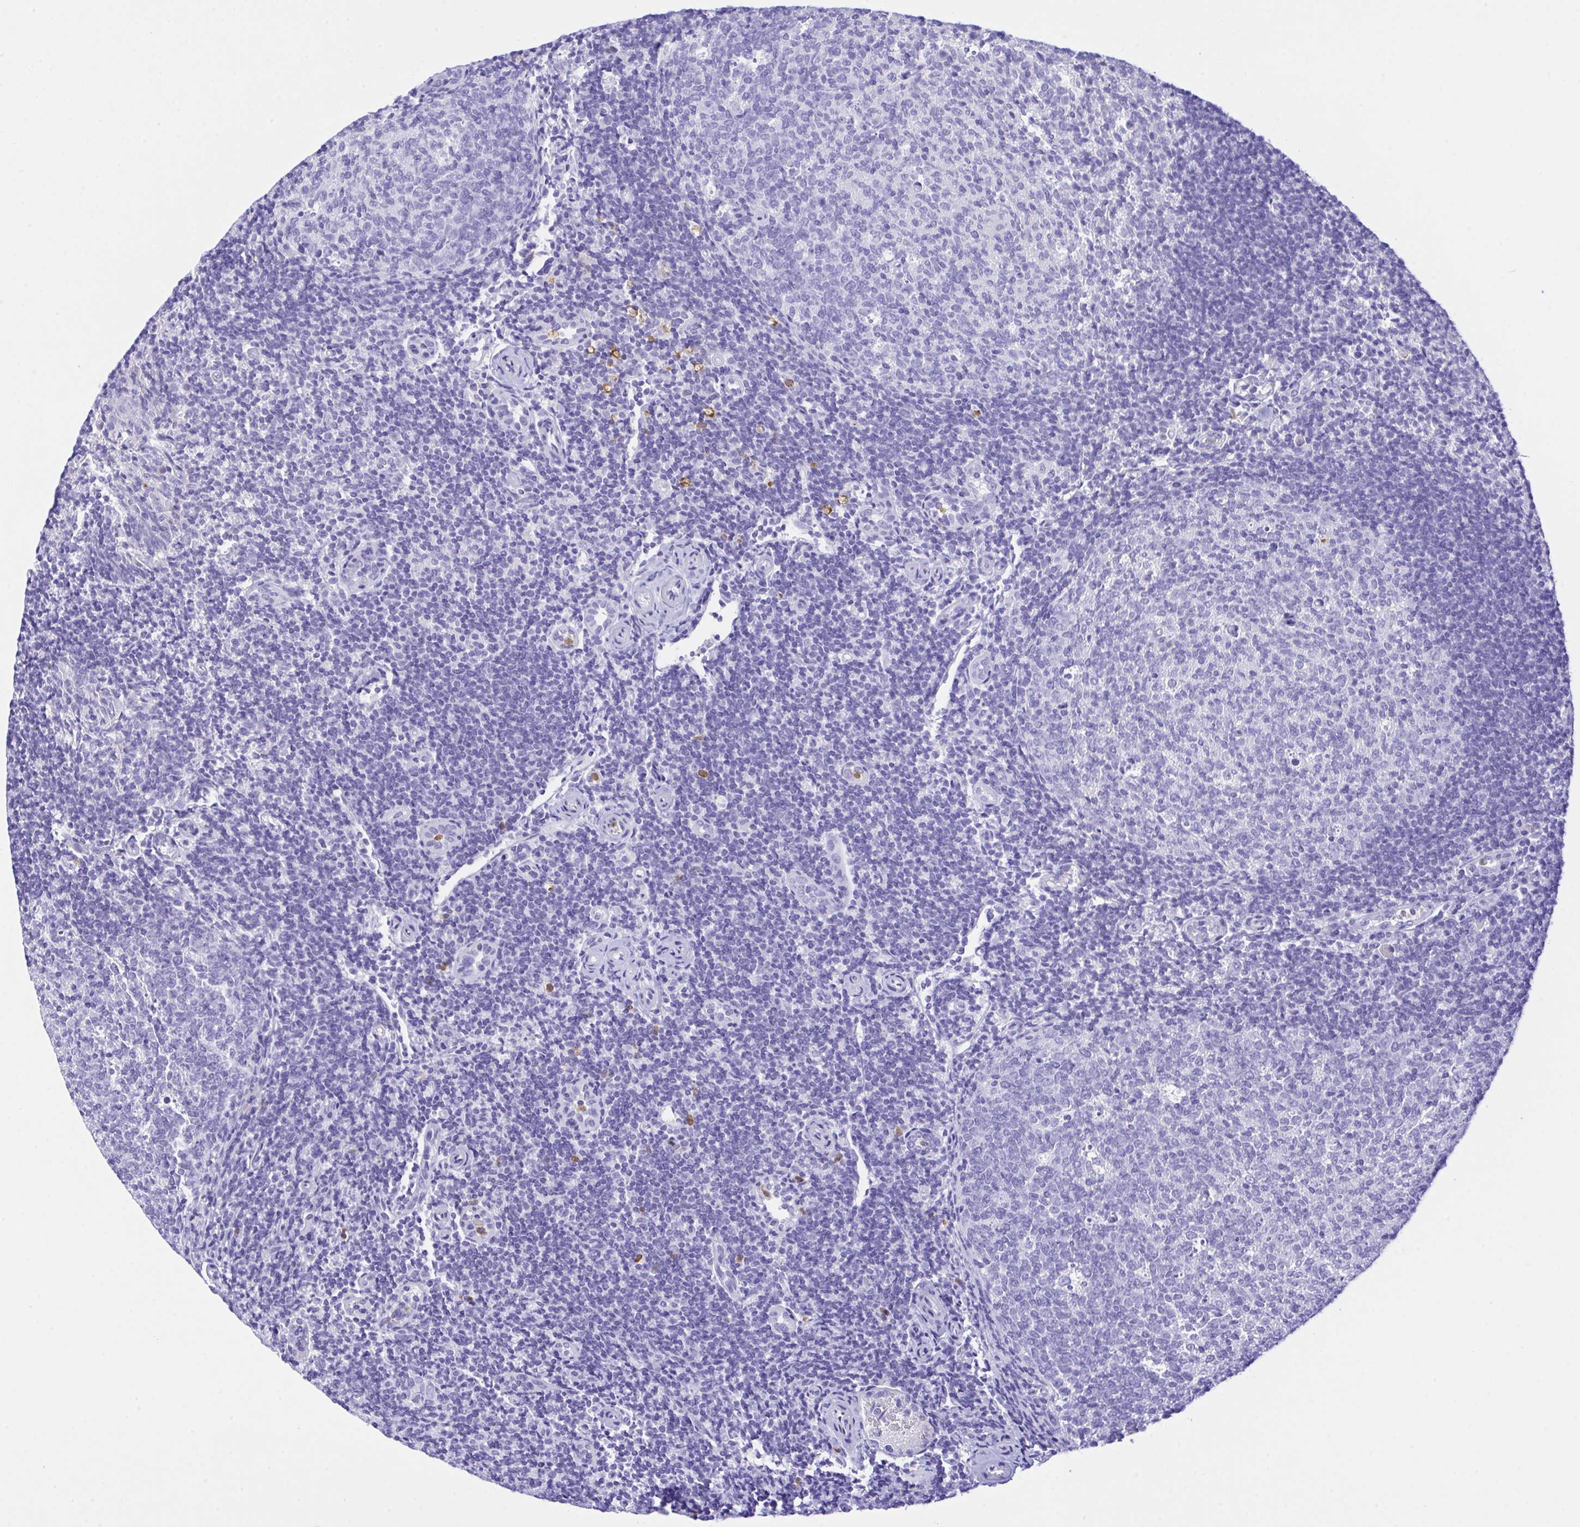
{"staining": {"intensity": "negative", "quantity": "none", "location": "none"}, "tissue": "tonsil", "cell_type": "Germinal center cells", "image_type": "normal", "snomed": [{"axis": "morphology", "description": "Normal tissue, NOS"}, {"axis": "topography", "description": "Tonsil"}], "caption": "Germinal center cells show no significant positivity in benign tonsil. (Stains: DAB IHC with hematoxylin counter stain, Microscopy: brightfield microscopy at high magnification).", "gene": "ZNF221", "patient": {"sex": "female", "age": 10}}